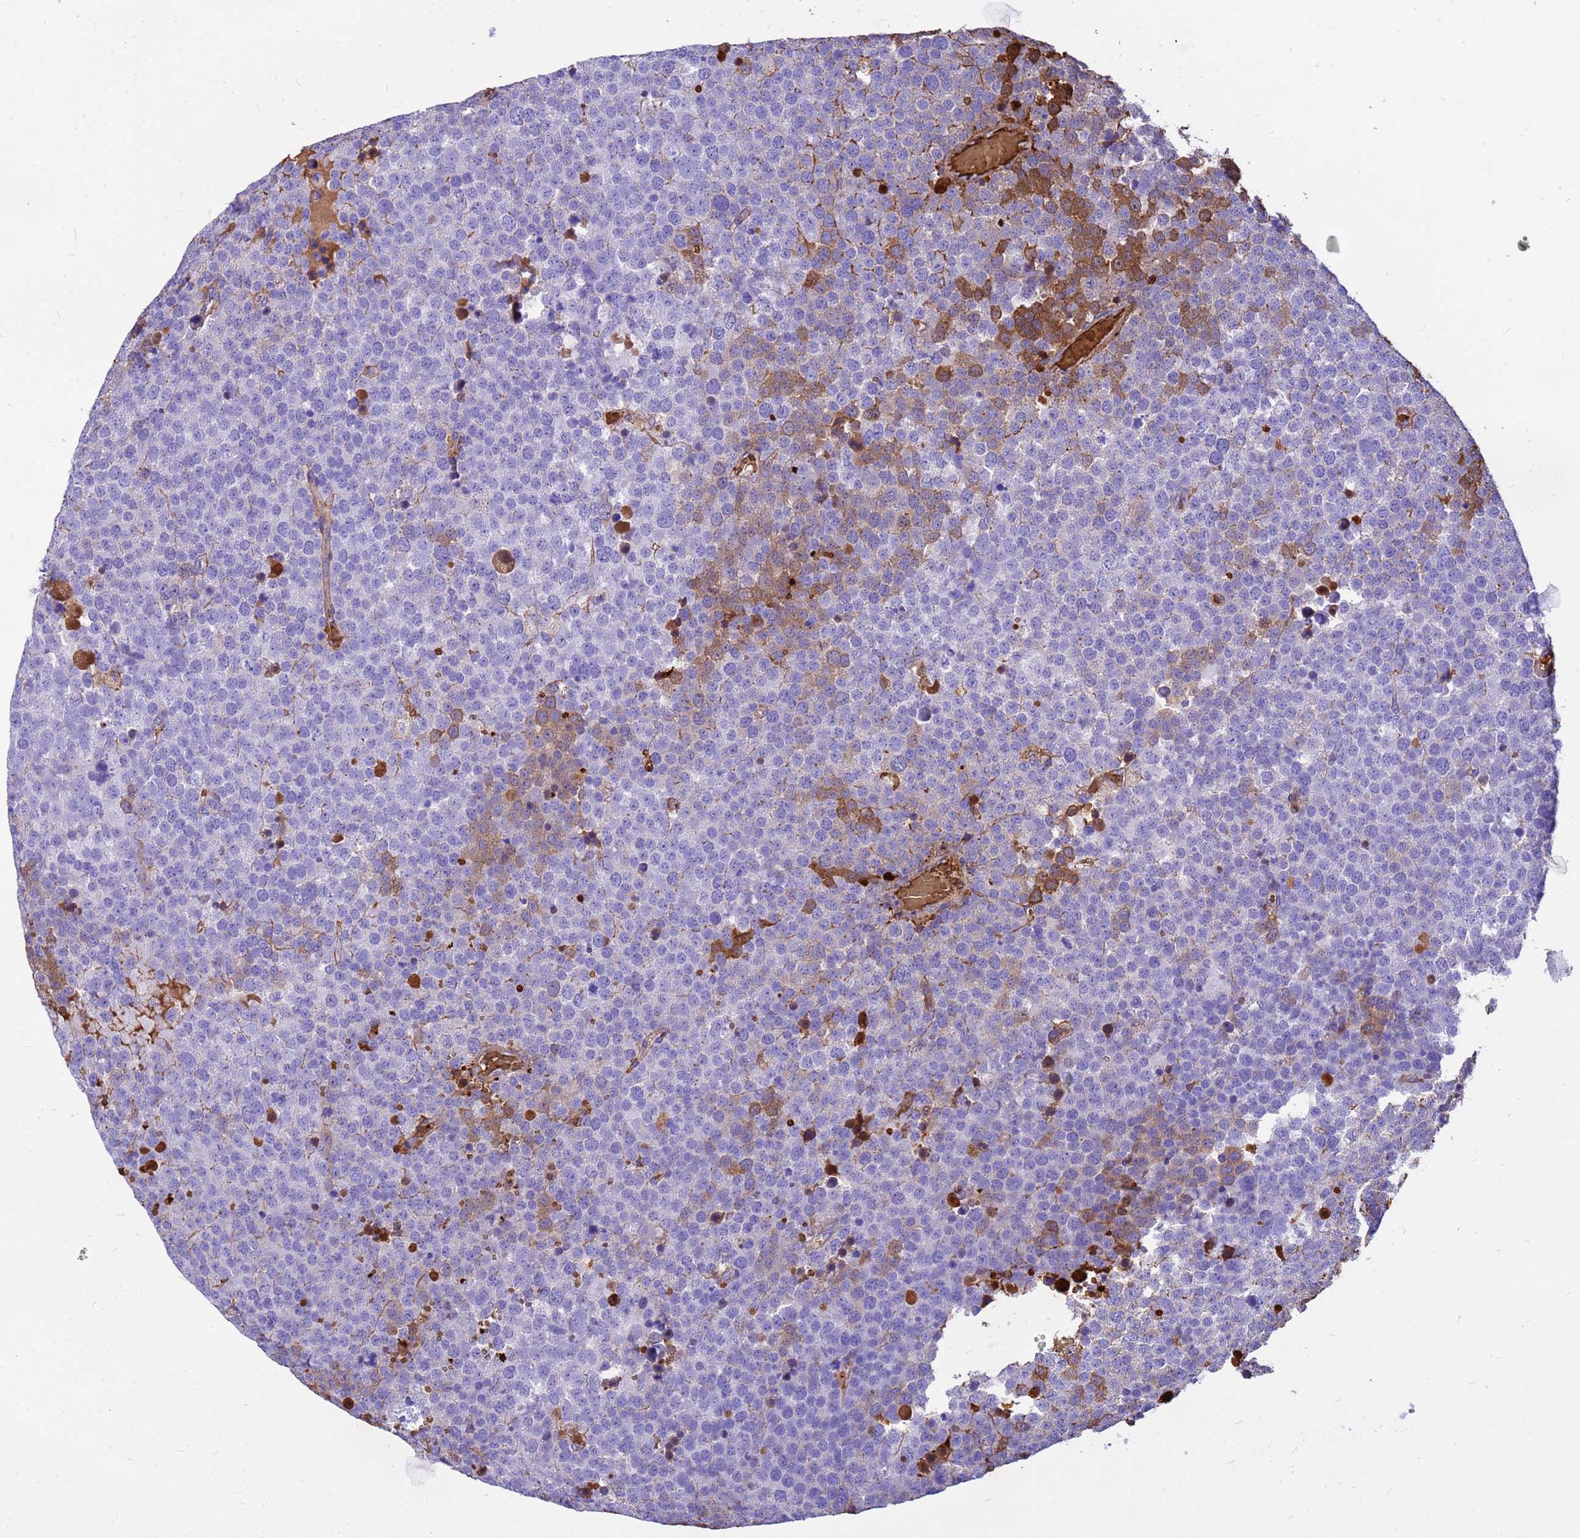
{"staining": {"intensity": "negative", "quantity": "none", "location": "none"}, "tissue": "testis cancer", "cell_type": "Tumor cells", "image_type": "cancer", "snomed": [{"axis": "morphology", "description": "Seminoma, NOS"}, {"axis": "topography", "description": "Testis"}], "caption": "An immunohistochemistry micrograph of testis seminoma is shown. There is no staining in tumor cells of testis seminoma.", "gene": "HBA2", "patient": {"sex": "male", "age": 71}}